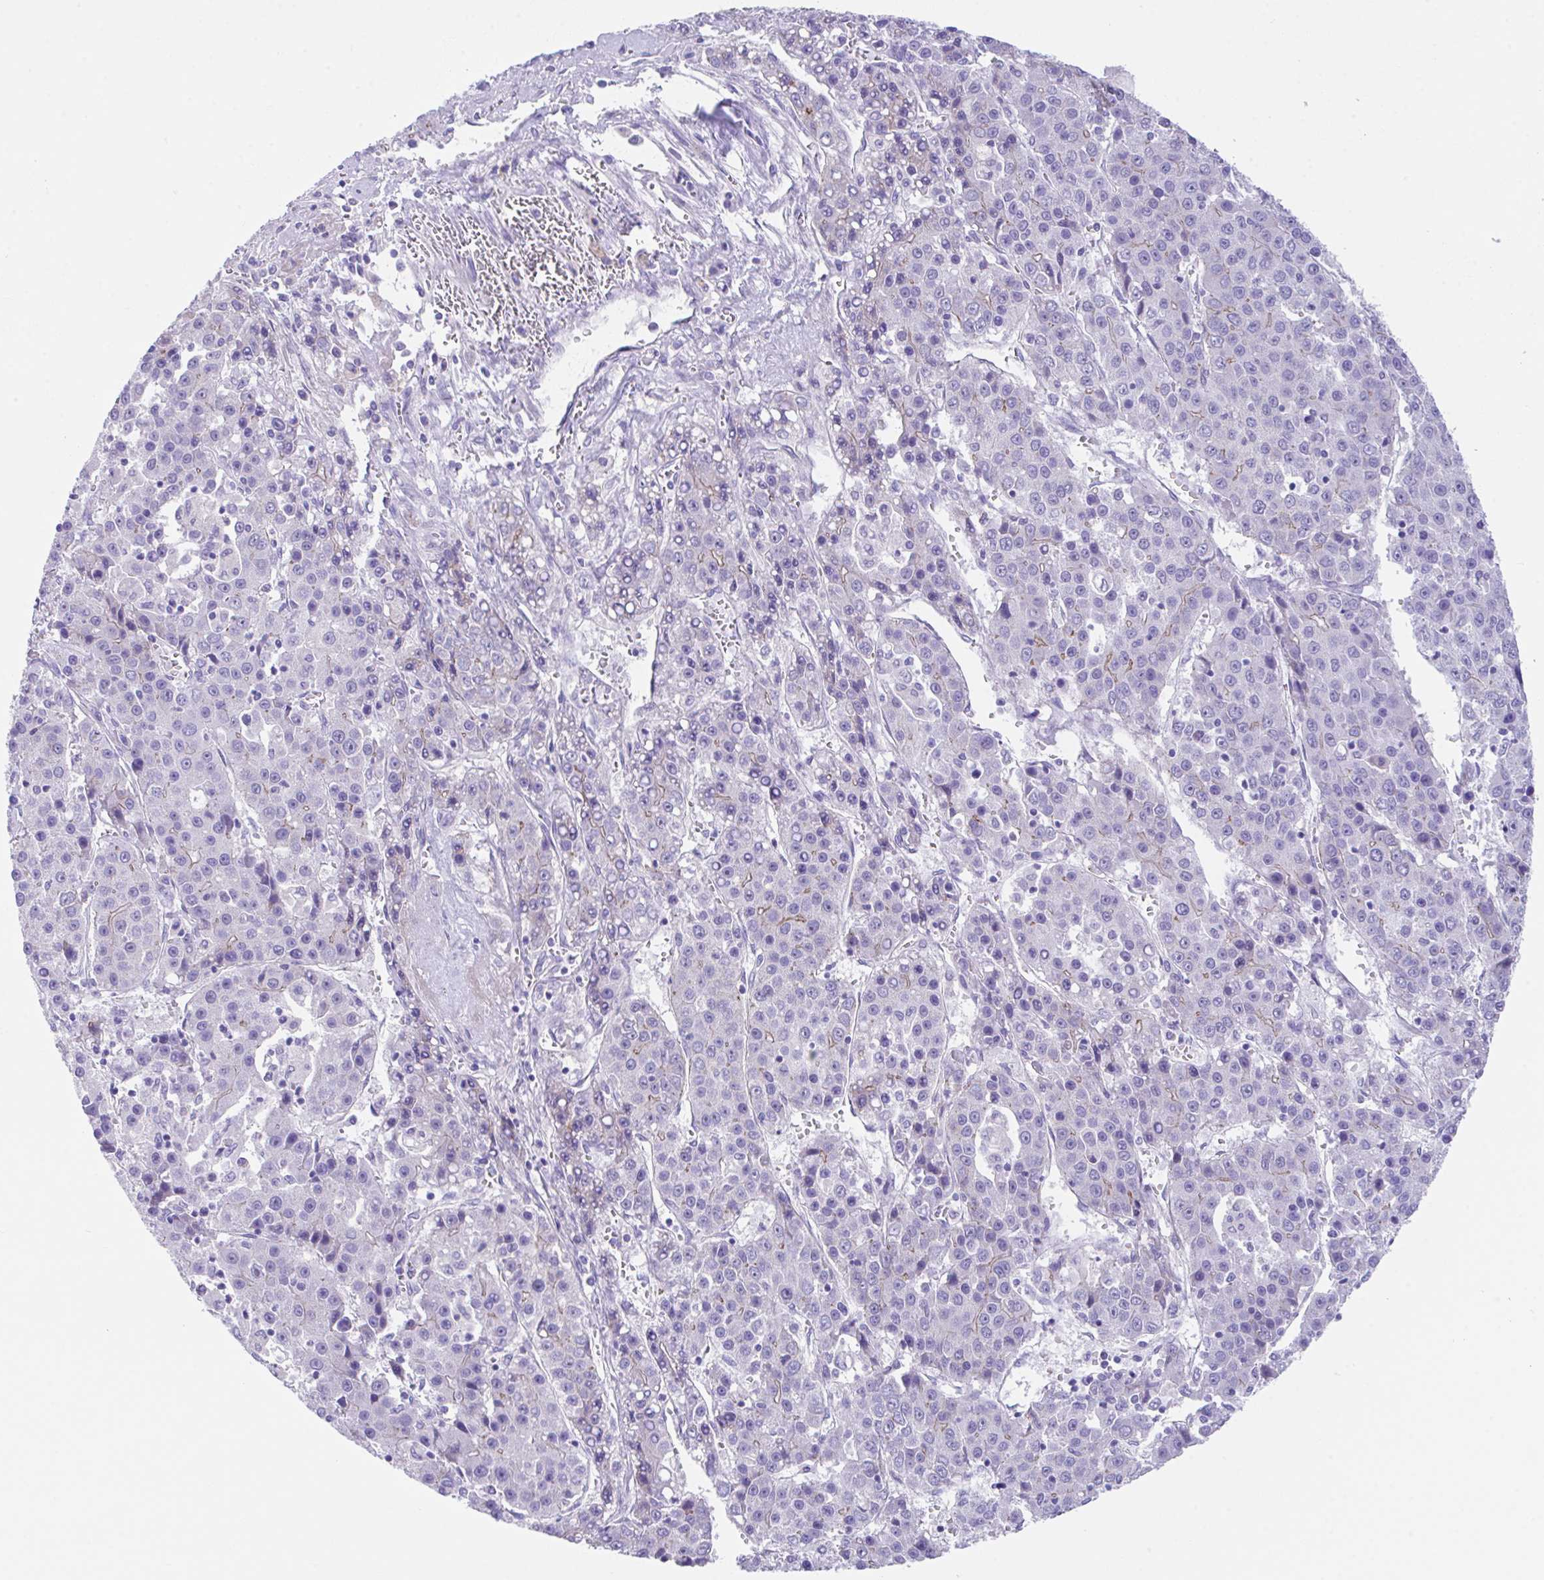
{"staining": {"intensity": "negative", "quantity": "none", "location": "none"}, "tissue": "liver cancer", "cell_type": "Tumor cells", "image_type": "cancer", "snomed": [{"axis": "morphology", "description": "Carcinoma, Hepatocellular, NOS"}, {"axis": "topography", "description": "Liver"}], "caption": "This is an IHC histopathology image of human liver cancer. There is no staining in tumor cells.", "gene": "SLC16A6", "patient": {"sex": "female", "age": 53}}